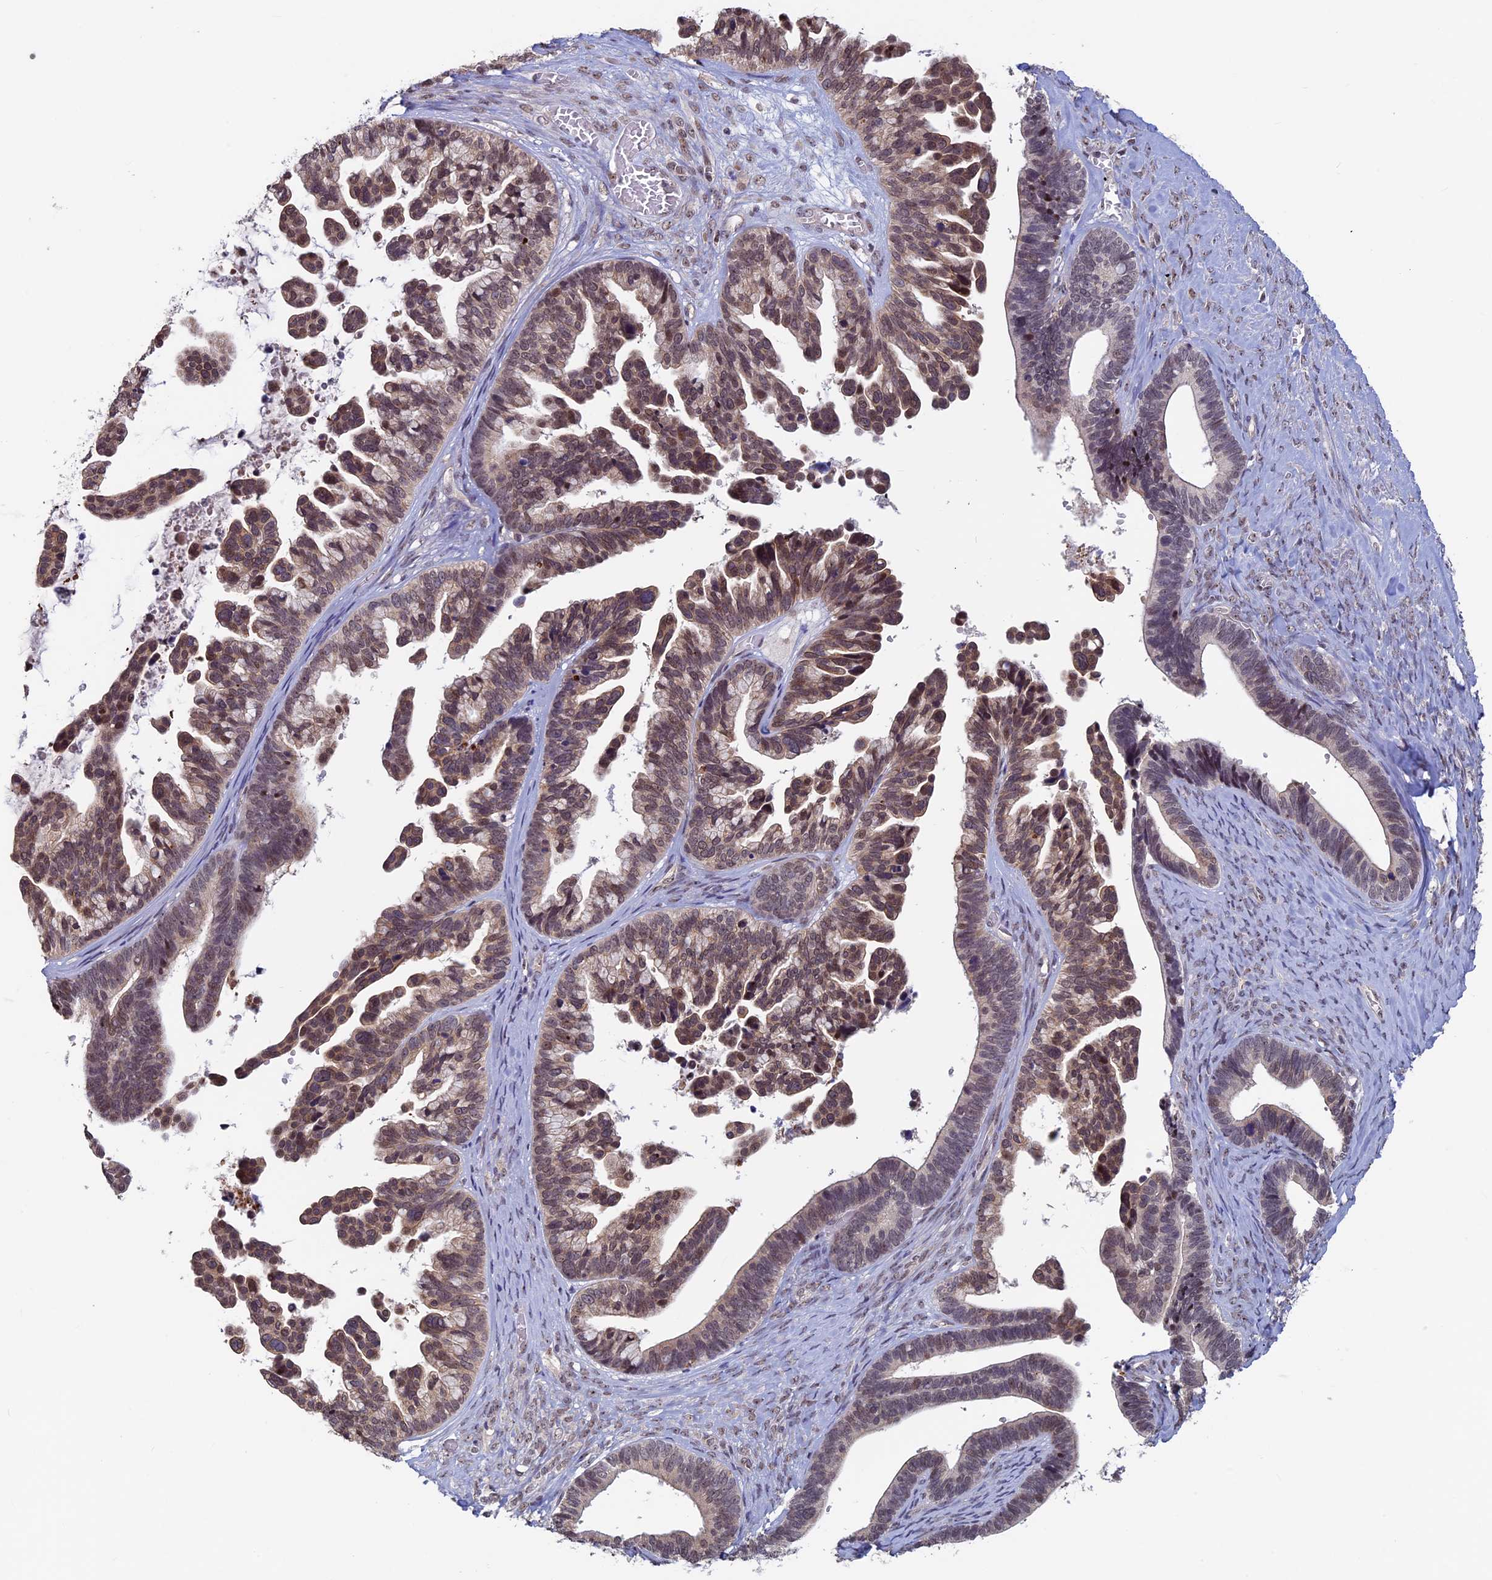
{"staining": {"intensity": "moderate", "quantity": ">75%", "location": "nuclear"}, "tissue": "ovarian cancer", "cell_type": "Tumor cells", "image_type": "cancer", "snomed": [{"axis": "morphology", "description": "Cystadenocarcinoma, serous, NOS"}, {"axis": "topography", "description": "Ovary"}], "caption": "Brown immunohistochemical staining in human ovarian cancer (serous cystadenocarcinoma) demonstrates moderate nuclear positivity in approximately >75% of tumor cells.", "gene": "SPIRE1", "patient": {"sex": "female", "age": 56}}